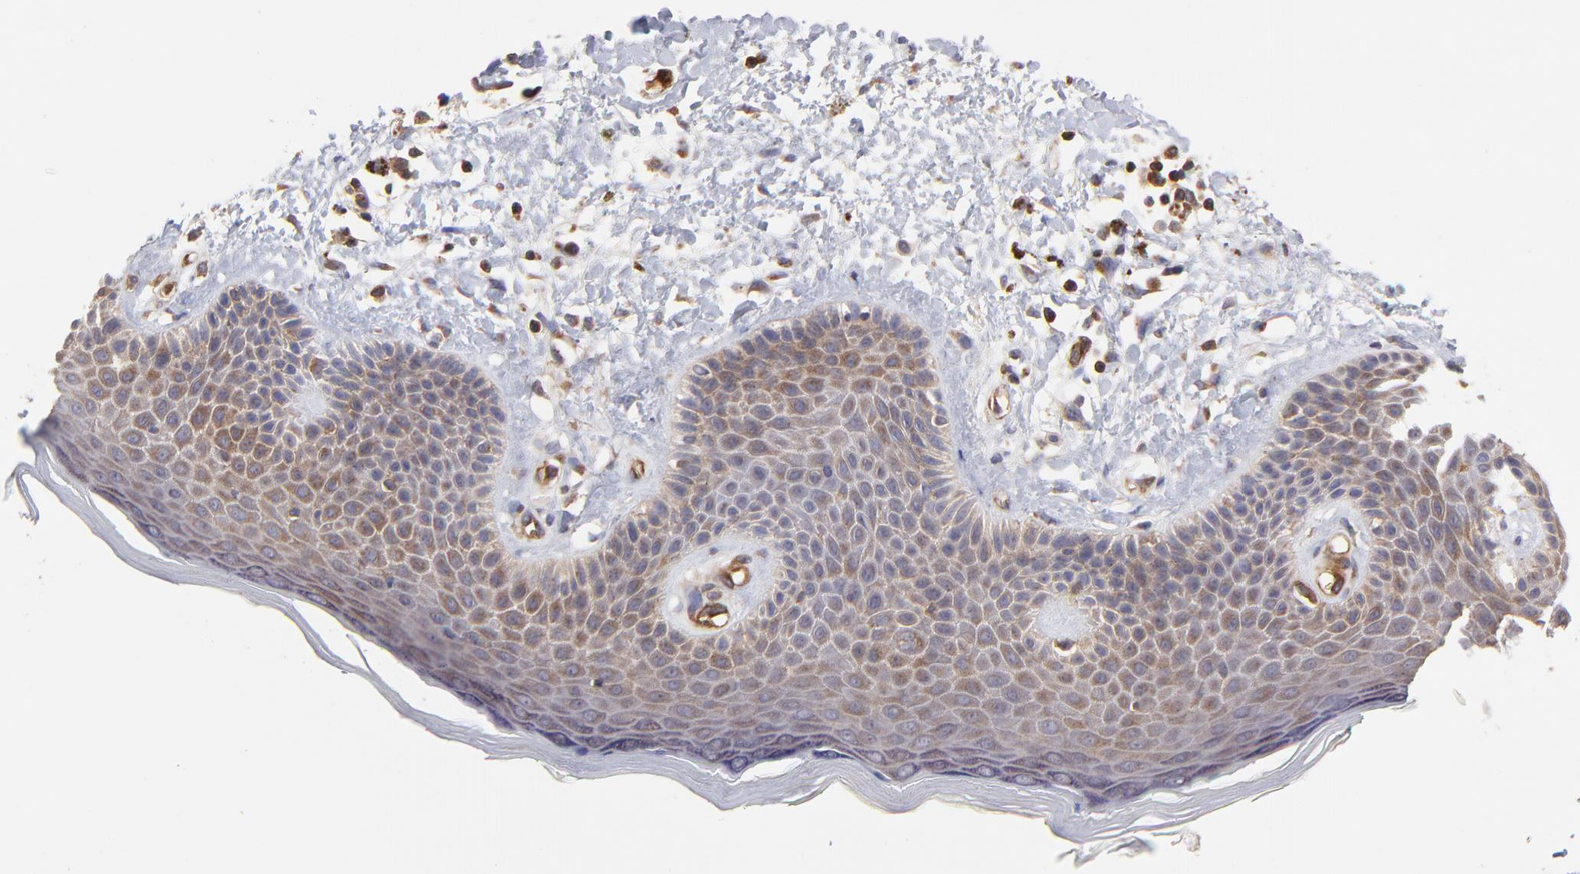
{"staining": {"intensity": "moderate", "quantity": "25%-75%", "location": "cytoplasmic/membranous"}, "tissue": "skin", "cell_type": "Epidermal cells", "image_type": "normal", "snomed": [{"axis": "morphology", "description": "Normal tissue, NOS"}, {"axis": "topography", "description": "Anal"}], "caption": "Skin stained with DAB (3,3'-diaminobenzidine) immunohistochemistry shows medium levels of moderate cytoplasmic/membranous staining in approximately 25%-75% of epidermal cells. The protein is stained brown, and the nuclei are stained in blue (DAB IHC with brightfield microscopy, high magnification).", "gene": "ASB7", "patient": {"sex": "female", "age": 78}}